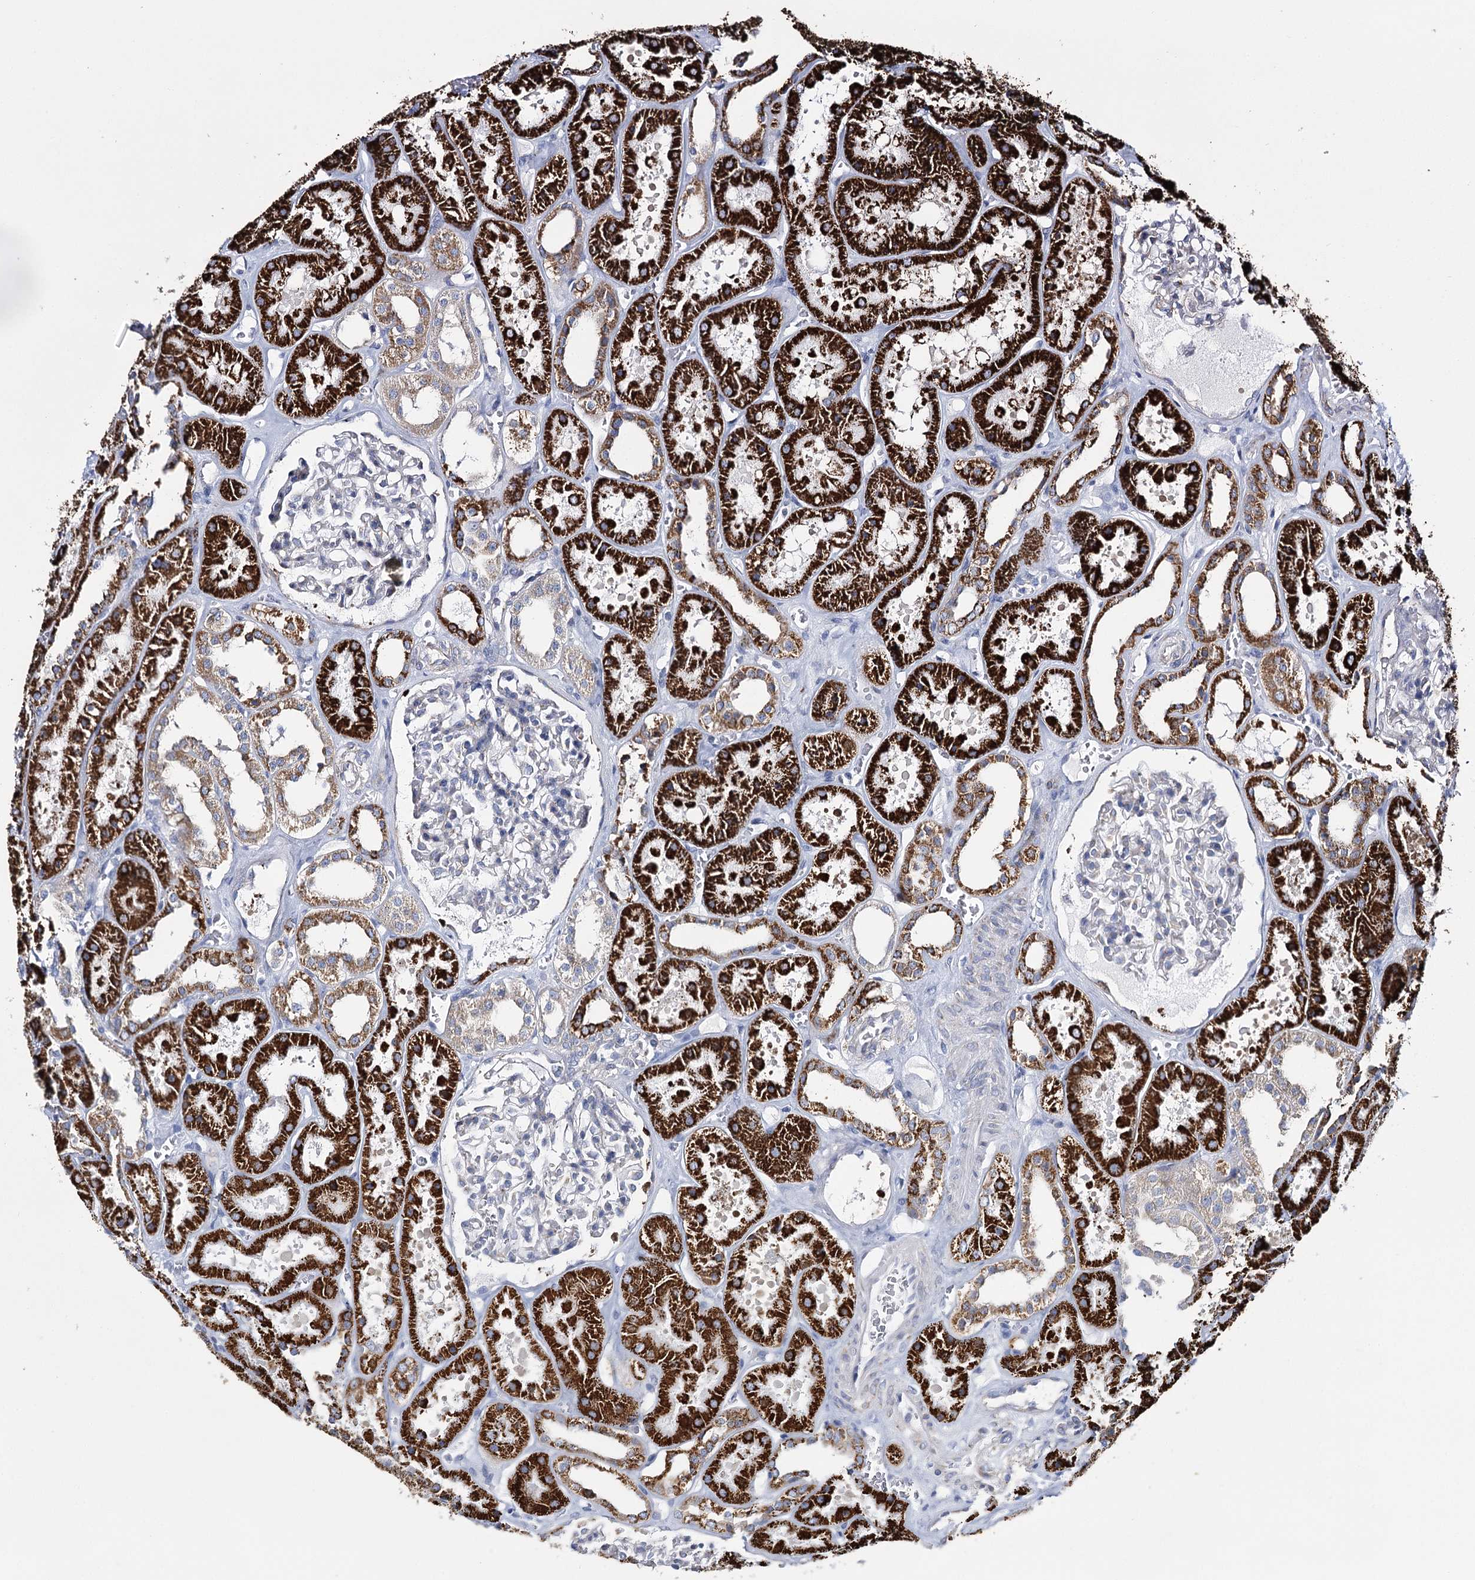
{"staining": {"intensity": "negative", "quantity": "none", "location": "none"}, "tissue": "kidney", "cell_type": "Cells in glomeruli", "image_type": "normal", "snomed": [{"axis": "morphology", "description": "Normal tissue, NOS"}, {"axis": "topography", "description": "Kidney"}], "caption": "Kidney was stained to show a protein in brown. There is no significant positivity in cells in glomeruli. (DAB immunohistochemistry (IHC) visualized using brightfield microscopy, high magnification).", "gene": "THUMPD3", "patient": {"sex": "female", "age": 41}}